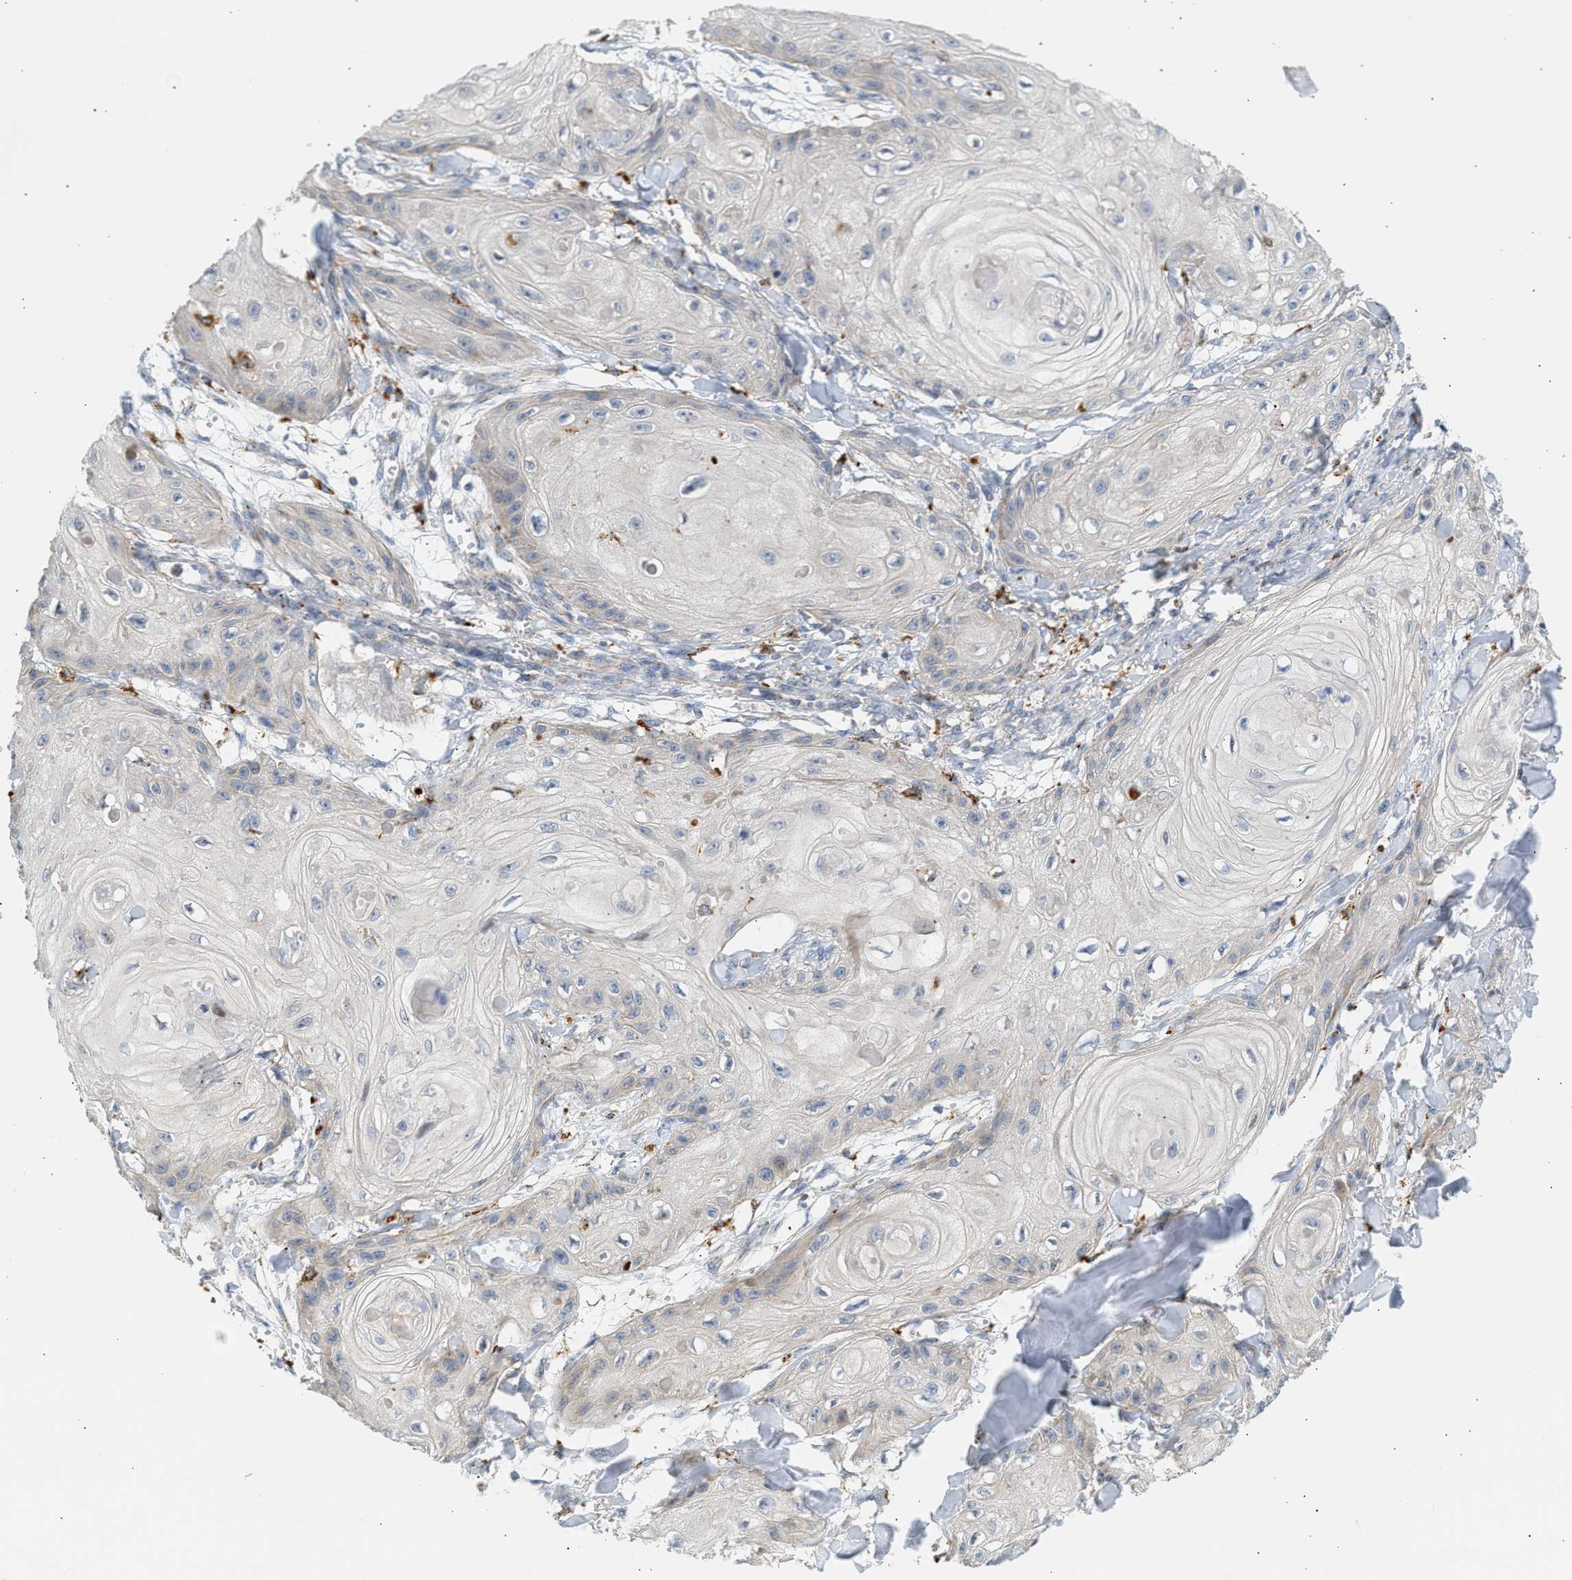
{"staining": {"intensity": "negative", "quantity": "none", "location": "none"}, "tissue": "skin cancer", "cell_type": "Tumor cells", "image_type": "cancer", "snomed": [{"axis": "morphology", "description": "Squamous cell carcinoma, NOS"}, {"axis": "topography", "description": "Skin"}], "caption": "Tumor cells are negative for brown protein staining in skin cancer (squamous cell carcinoma).", "gene": "ENTHD1", "patient": {"sex": "male", "age": 74}}